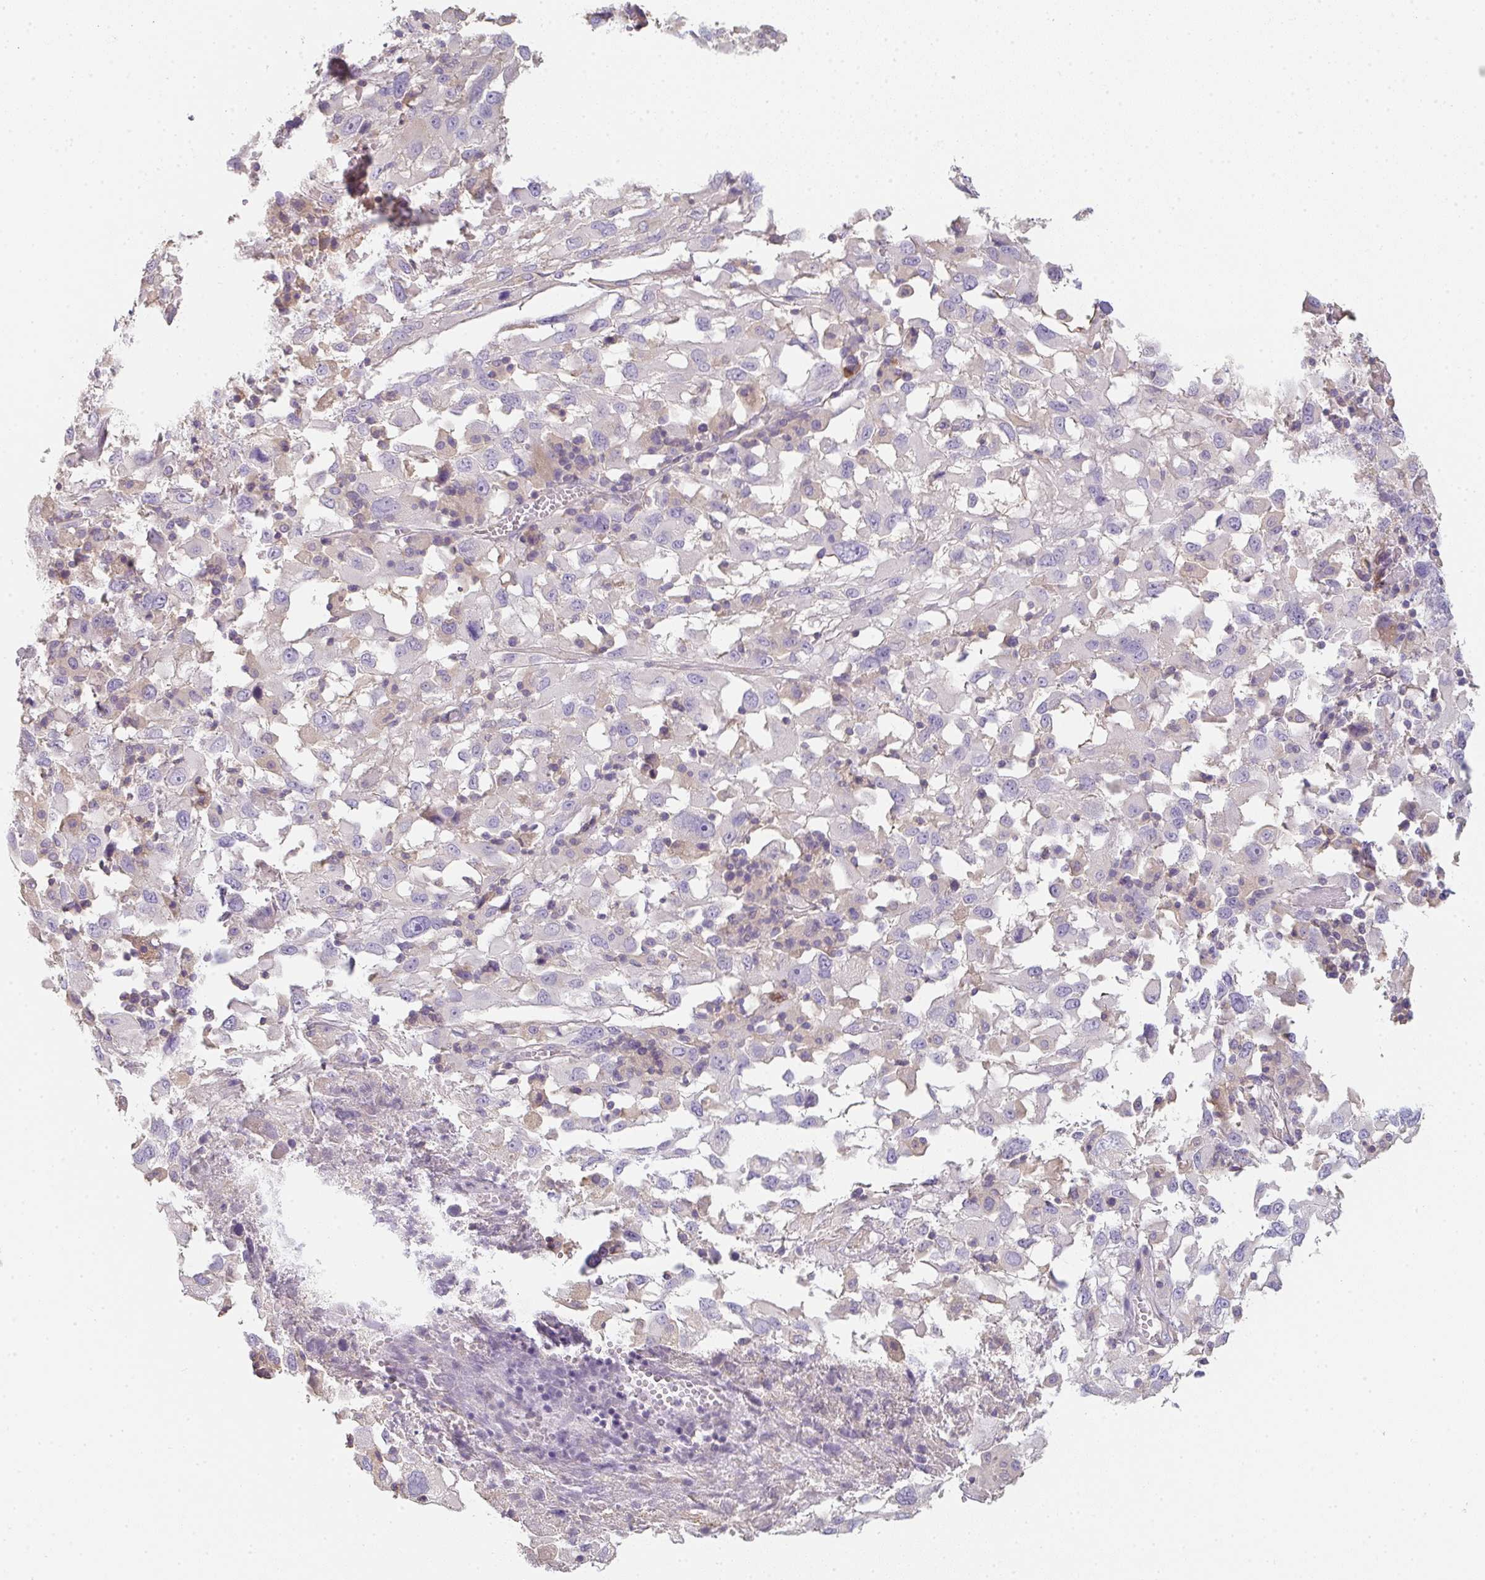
{"staining": {"intensity": "negative", "quantity": "none", "location": "none"}, "tissue": "melanoma", "cell_type": "Tumor cells", "image_type": "cancer", "snomed": [{"axis": "morphology", "description": "Malignant melanoma, Metastatic site"}, {"axis": "topography", "description": "Soft tissue"}], "caption": "Immunohistochemistry photomicrograph of neoplastic tissue: melanoma stained with DAB reveals no significant protein positivity in tumor cells. (DAB (3,3'-diaminobenzidine) immunohistochemistry, high magnification).", "gene": "ZNF215", "patient": {"sex": "male", "age": 50}}